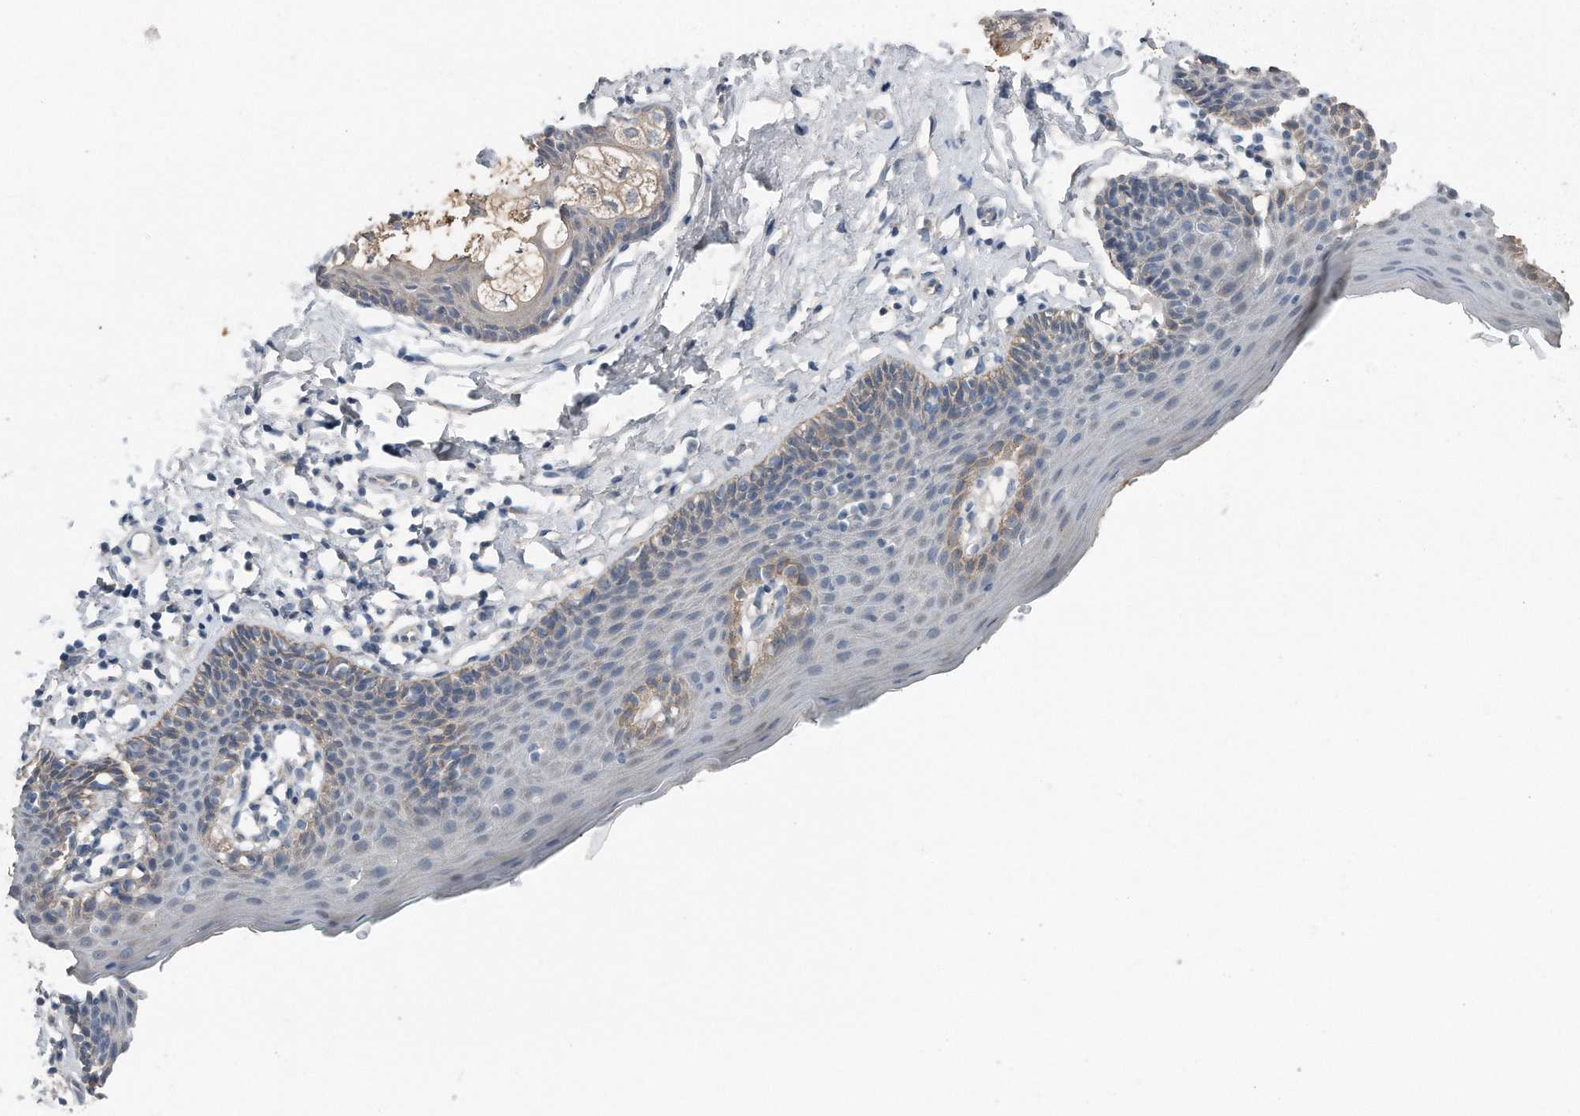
{"staining": {"intensity": "moderate", "quantity": "<25%", "location": "cytoplasmic/membranous"}, "tissue": "skin", "cell_type": "Epidermal cells", "image_type": "normal", "snomed": [{"axis": "morphology", "description": "Normal tissue, NOS"}, {"axis": "topography", "description": "Vulva"}], "caption": "Immunohistochemistry (IHC) (DAB) staining of normal skin reveals moderate cytoplasmic/membranous protein positivity in about <25% of epidermal cells. (Stains: DAB in brown, nuclei in blue, Microscopy: brightfield microscopy at high magnification).", "gene": "YRDC", "patient": {"sex": "female", "age": 66}}